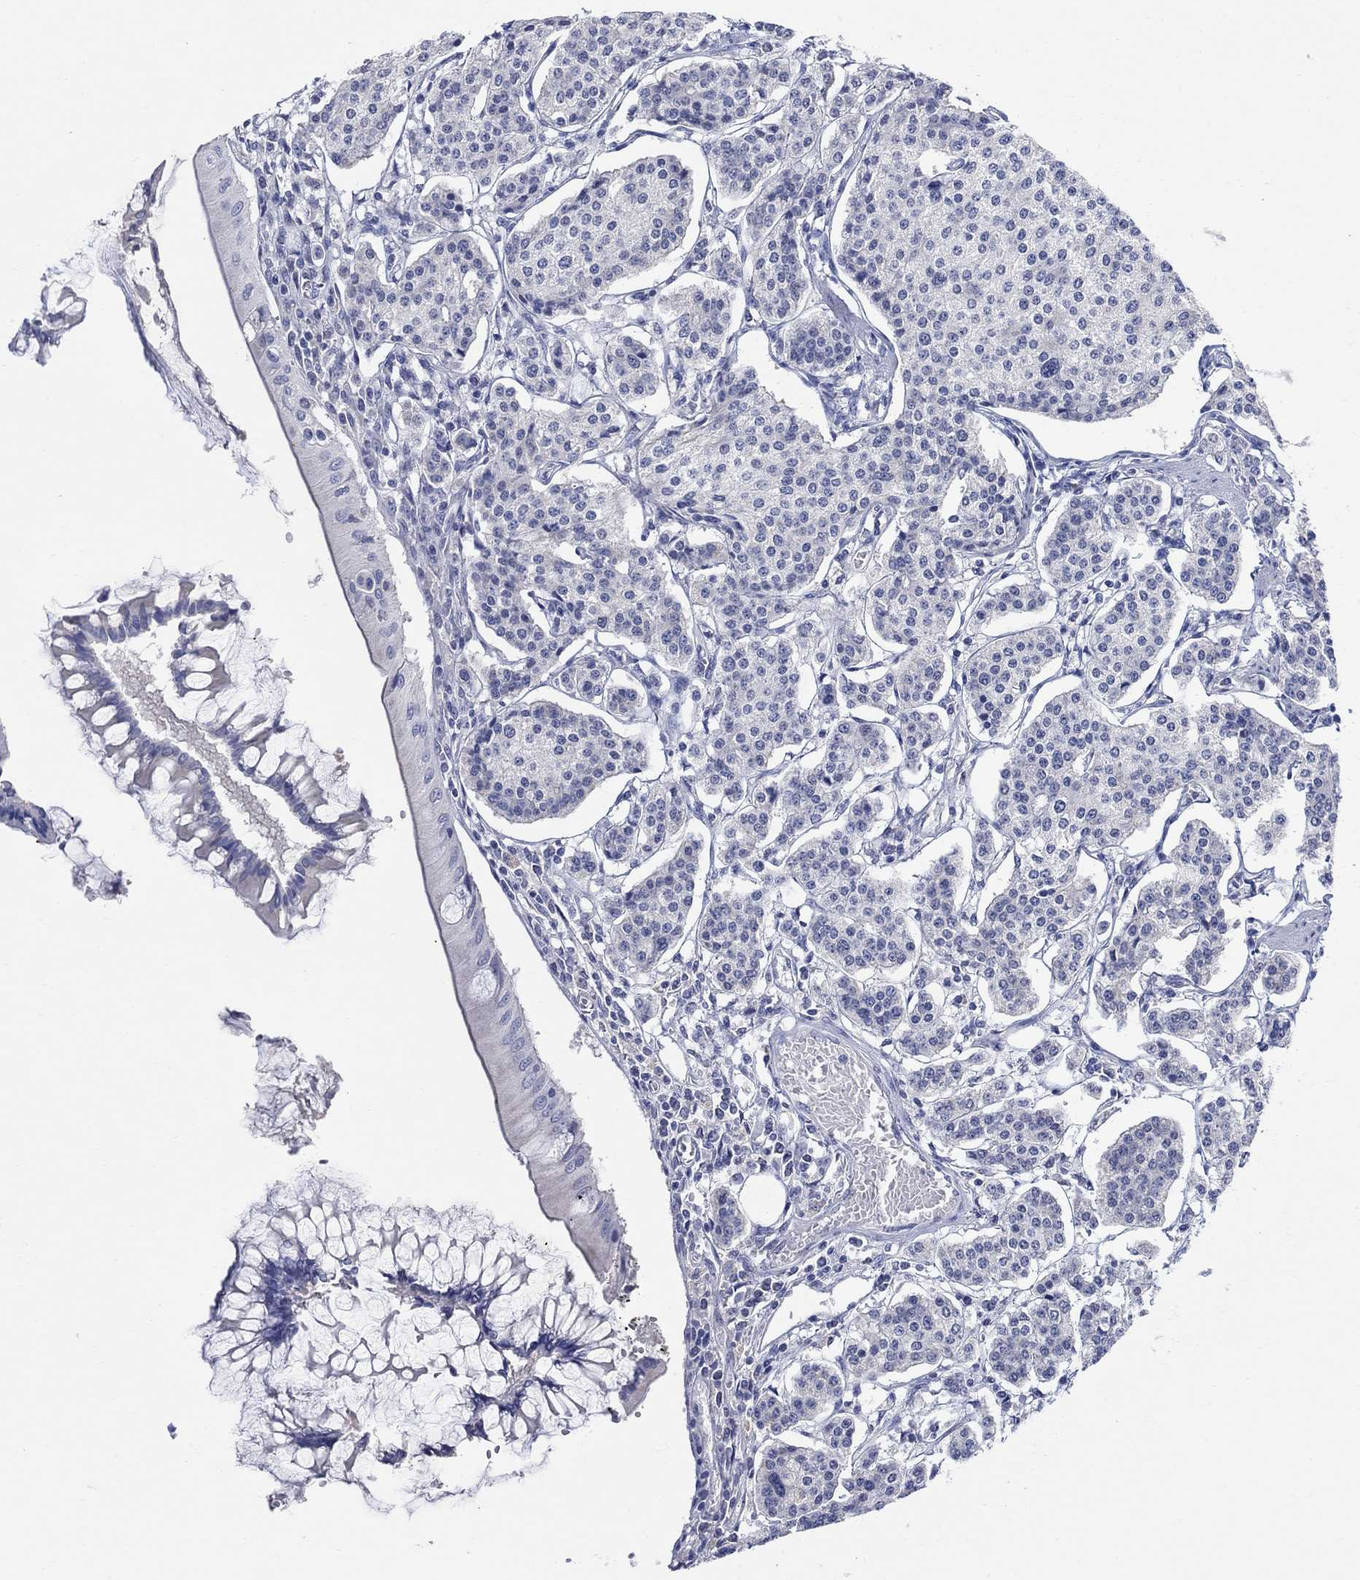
{"staining": {"intensity": "negative", "quantity": "none", "location": "none"}, "tissue": "carcinoid", "cell_type": "Tumor cells", "image_type": "cancer", "snomed": [{"axis": "morphology", "description": "Carcinoid, malignant, NOS"}, {"axis": "topography", "description": "Small intestine"}], "caption": "There is no significant staining in tumor cells of carcinoid (malignant).", "gene": "FBP2", "patient": {"sex": "female", "age": 65}}